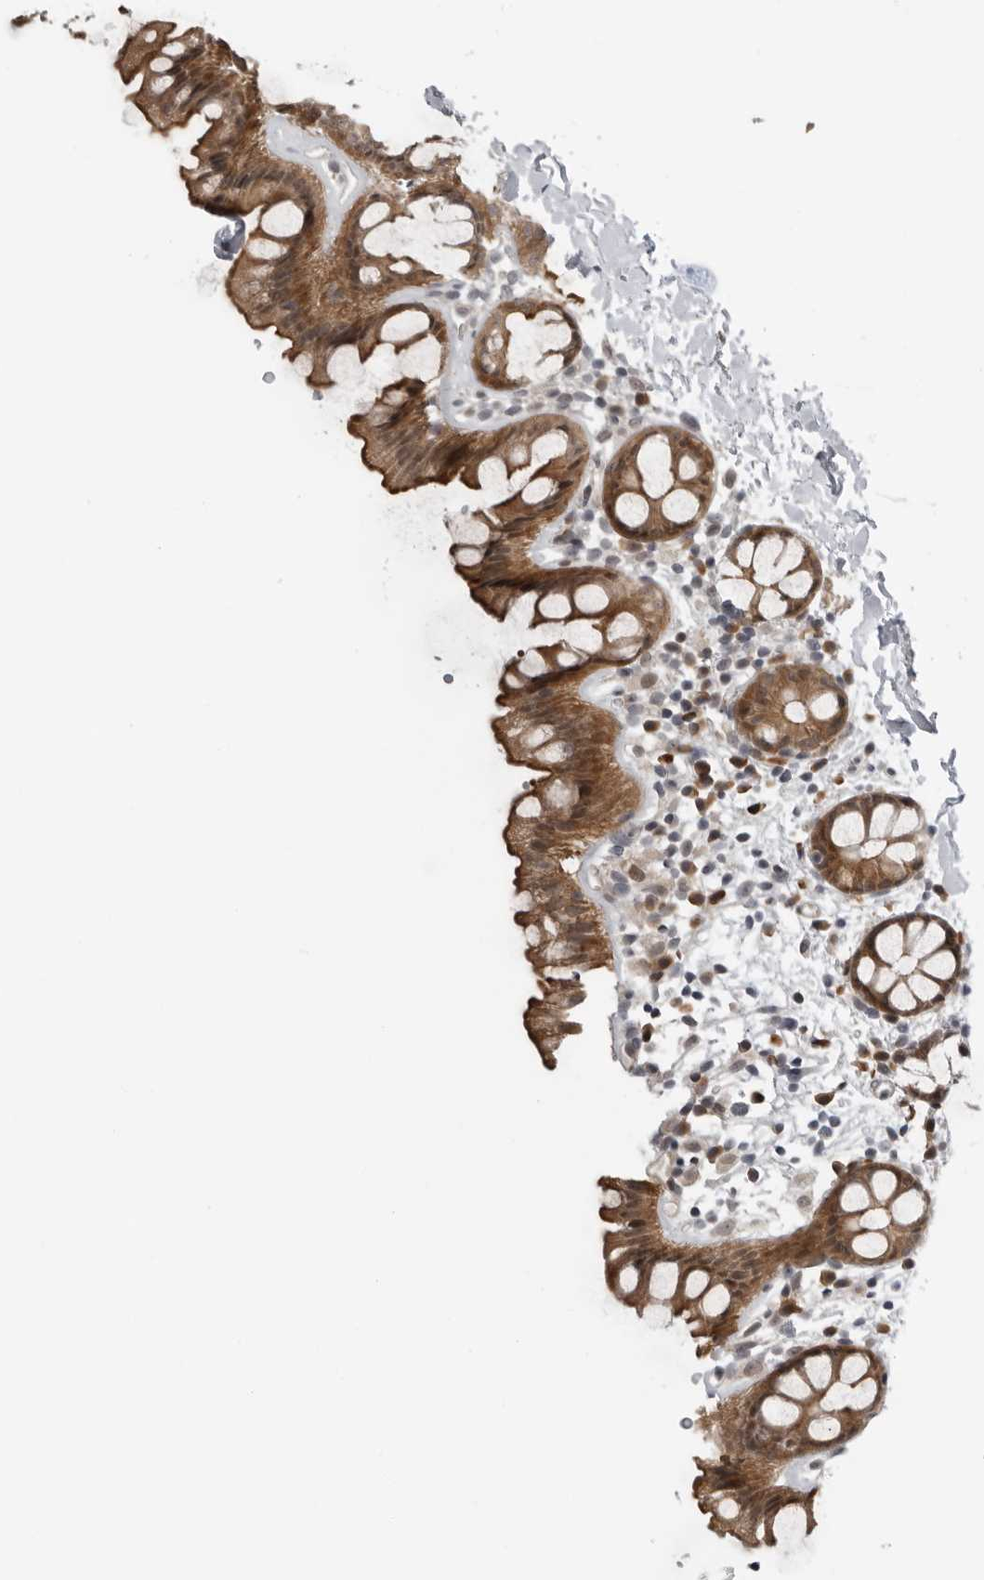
{"staining": {"intensity": "strong", "quantity": ">75%", "location": "cytoplasmic/membranous,nuclear"}, "tissue": "rectum", "cell_type": "Glandular cells", "image_type": "normal", "snomed": [{"axis": "morphology", "description": "Normal tissue, NOS"}, {"axis": "topography", "description": "Rectum"}], "caption": "Human rectum stained with a brown dye shows strong cytoplasmic/membranous,nuclear positive expression in about >75% of glandular cells.", "gene": "ALPK2", "patient": {"sex": "female", "age": 65}}